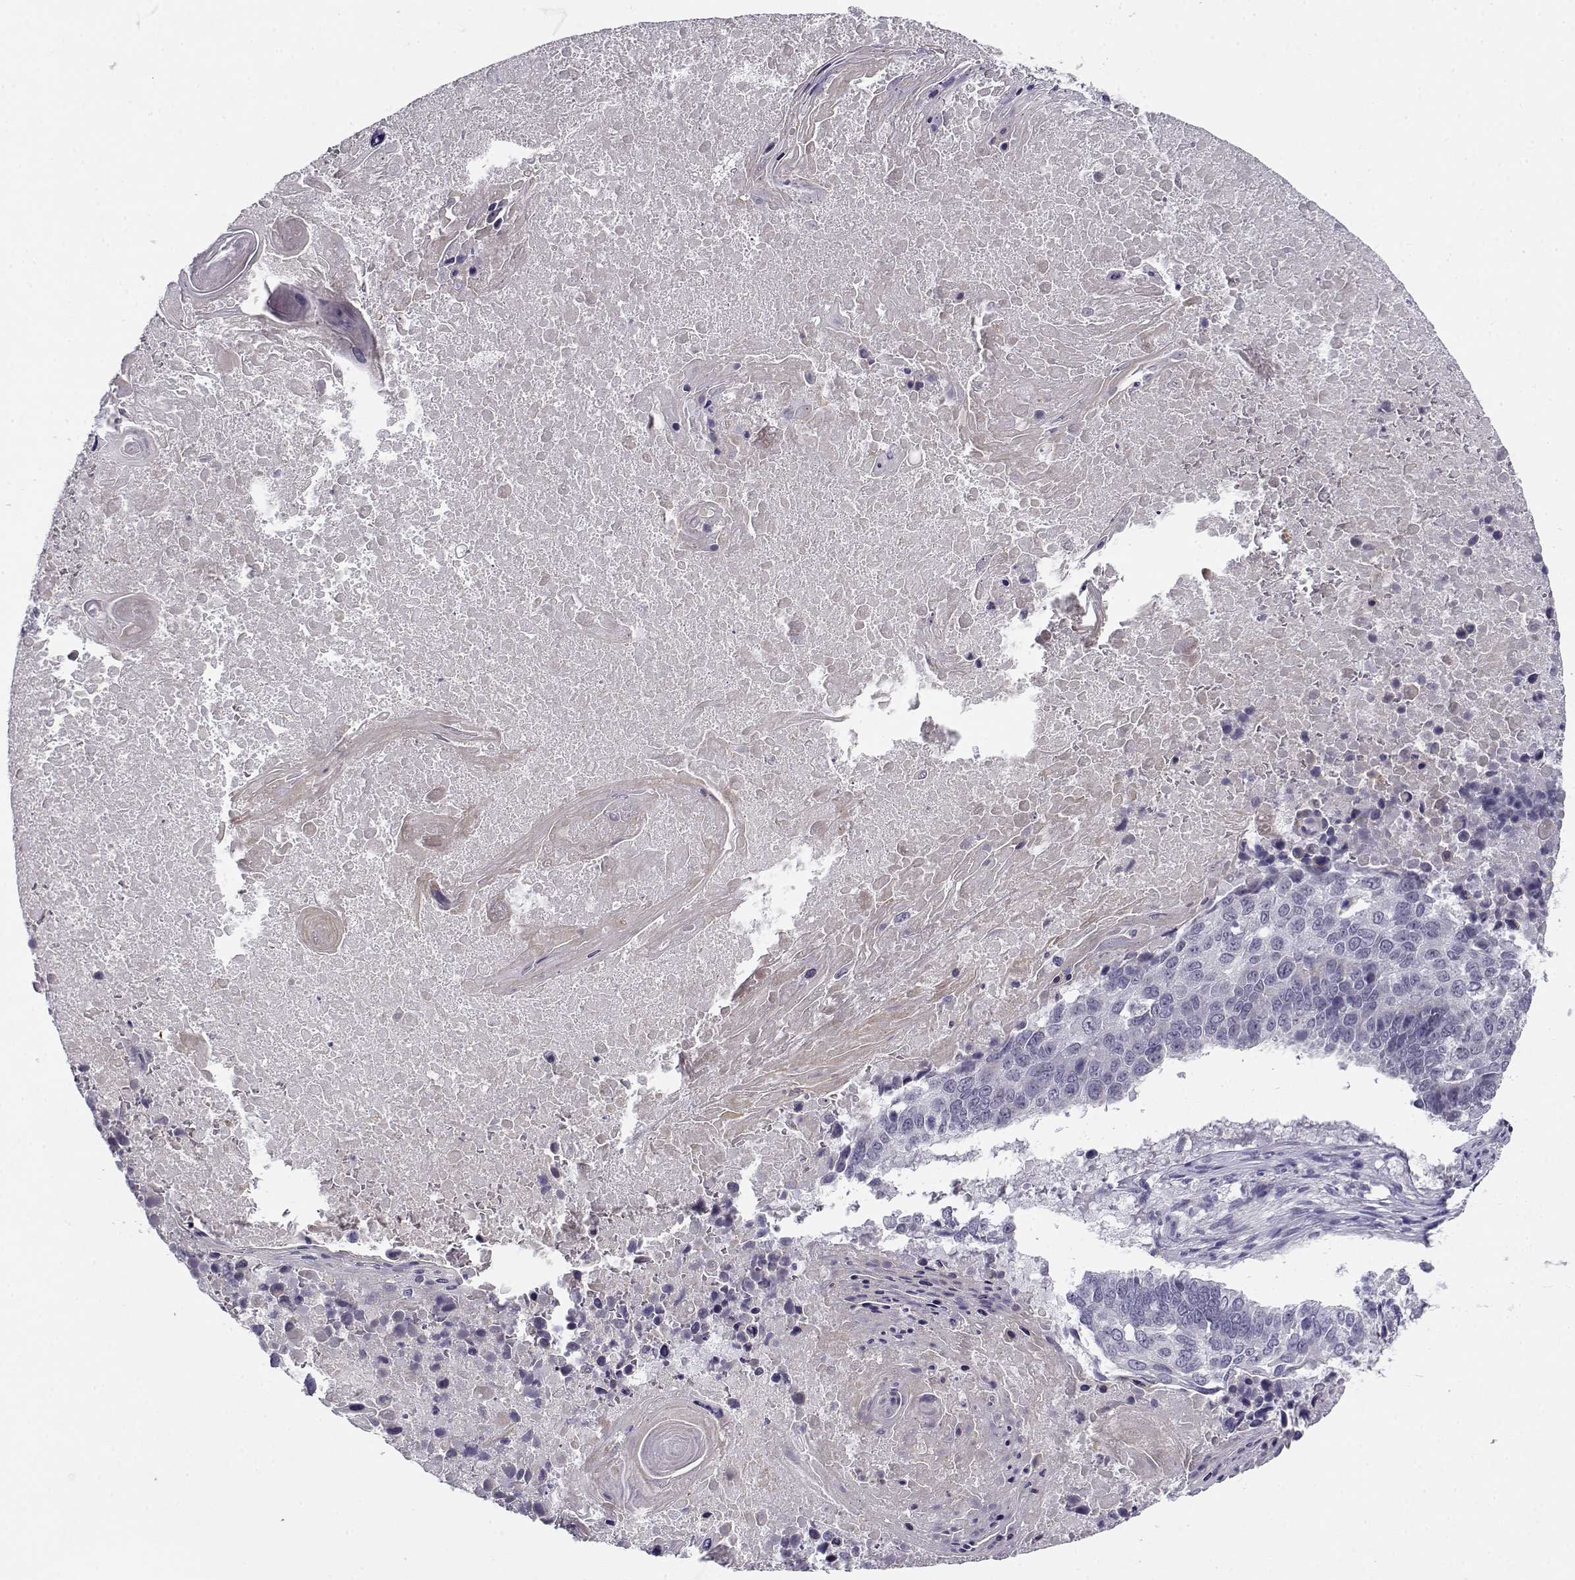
{"staining": {"intensity": "negative", "quantity": "none", "location": "none"}, "tissue": "lung cancer", "cell_type": "Tumor cells", "image_type": "cancer", "snomed": [{"axis": "morphology", "description": "Squamous cell carcinoma, NOS"}, {"axis": "topography", "description": "Lung"}], "caption": "This micrograph is of squamous cell carcinoma (lung) stained with IHC to label a protein in brown with the nuclei are counter-stained blue. There is no staining in tumor cells.", "gene": "DDX25", "patient": {"sex": "male", "age": 73}}